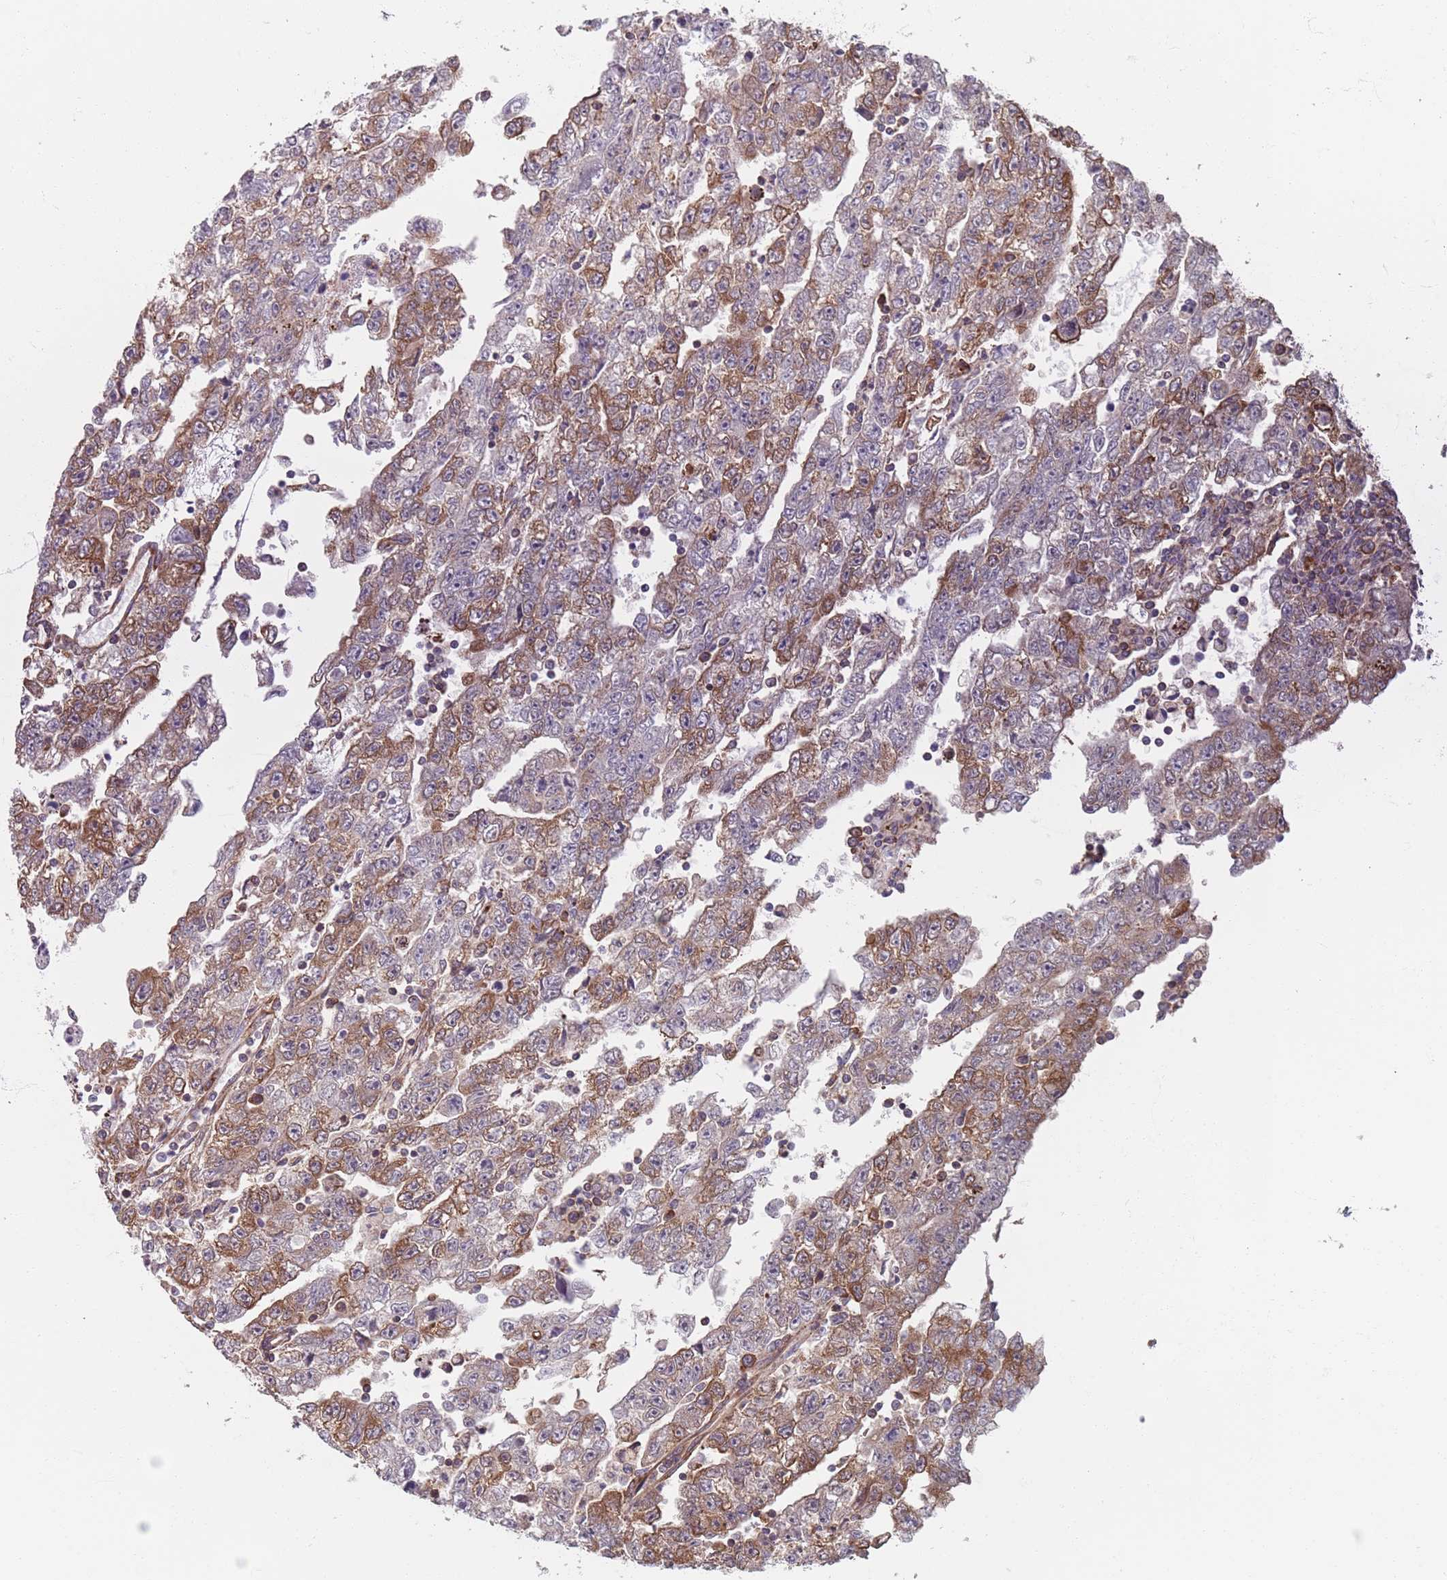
{"staining": {"intensity": "moderate", "quantity": "<25%", "location": "cytoplasmic/membranous"}, "tissue": "testis cancer", "cell_type": "Tumor cells", "image_type": "cancer", "snomed": [{"axis": "morphology", "description": "Carcinoma, Embryonal, NOS"}, {"axis": "topography", "description": "Testis"}], "caption": "Human embryonal carcinoma (testis) stained with a protein marker demonstrates moderate staining in tumor cells.", "gene": "NOTCH3", "patient": {"sex": "male", "age": 25}}